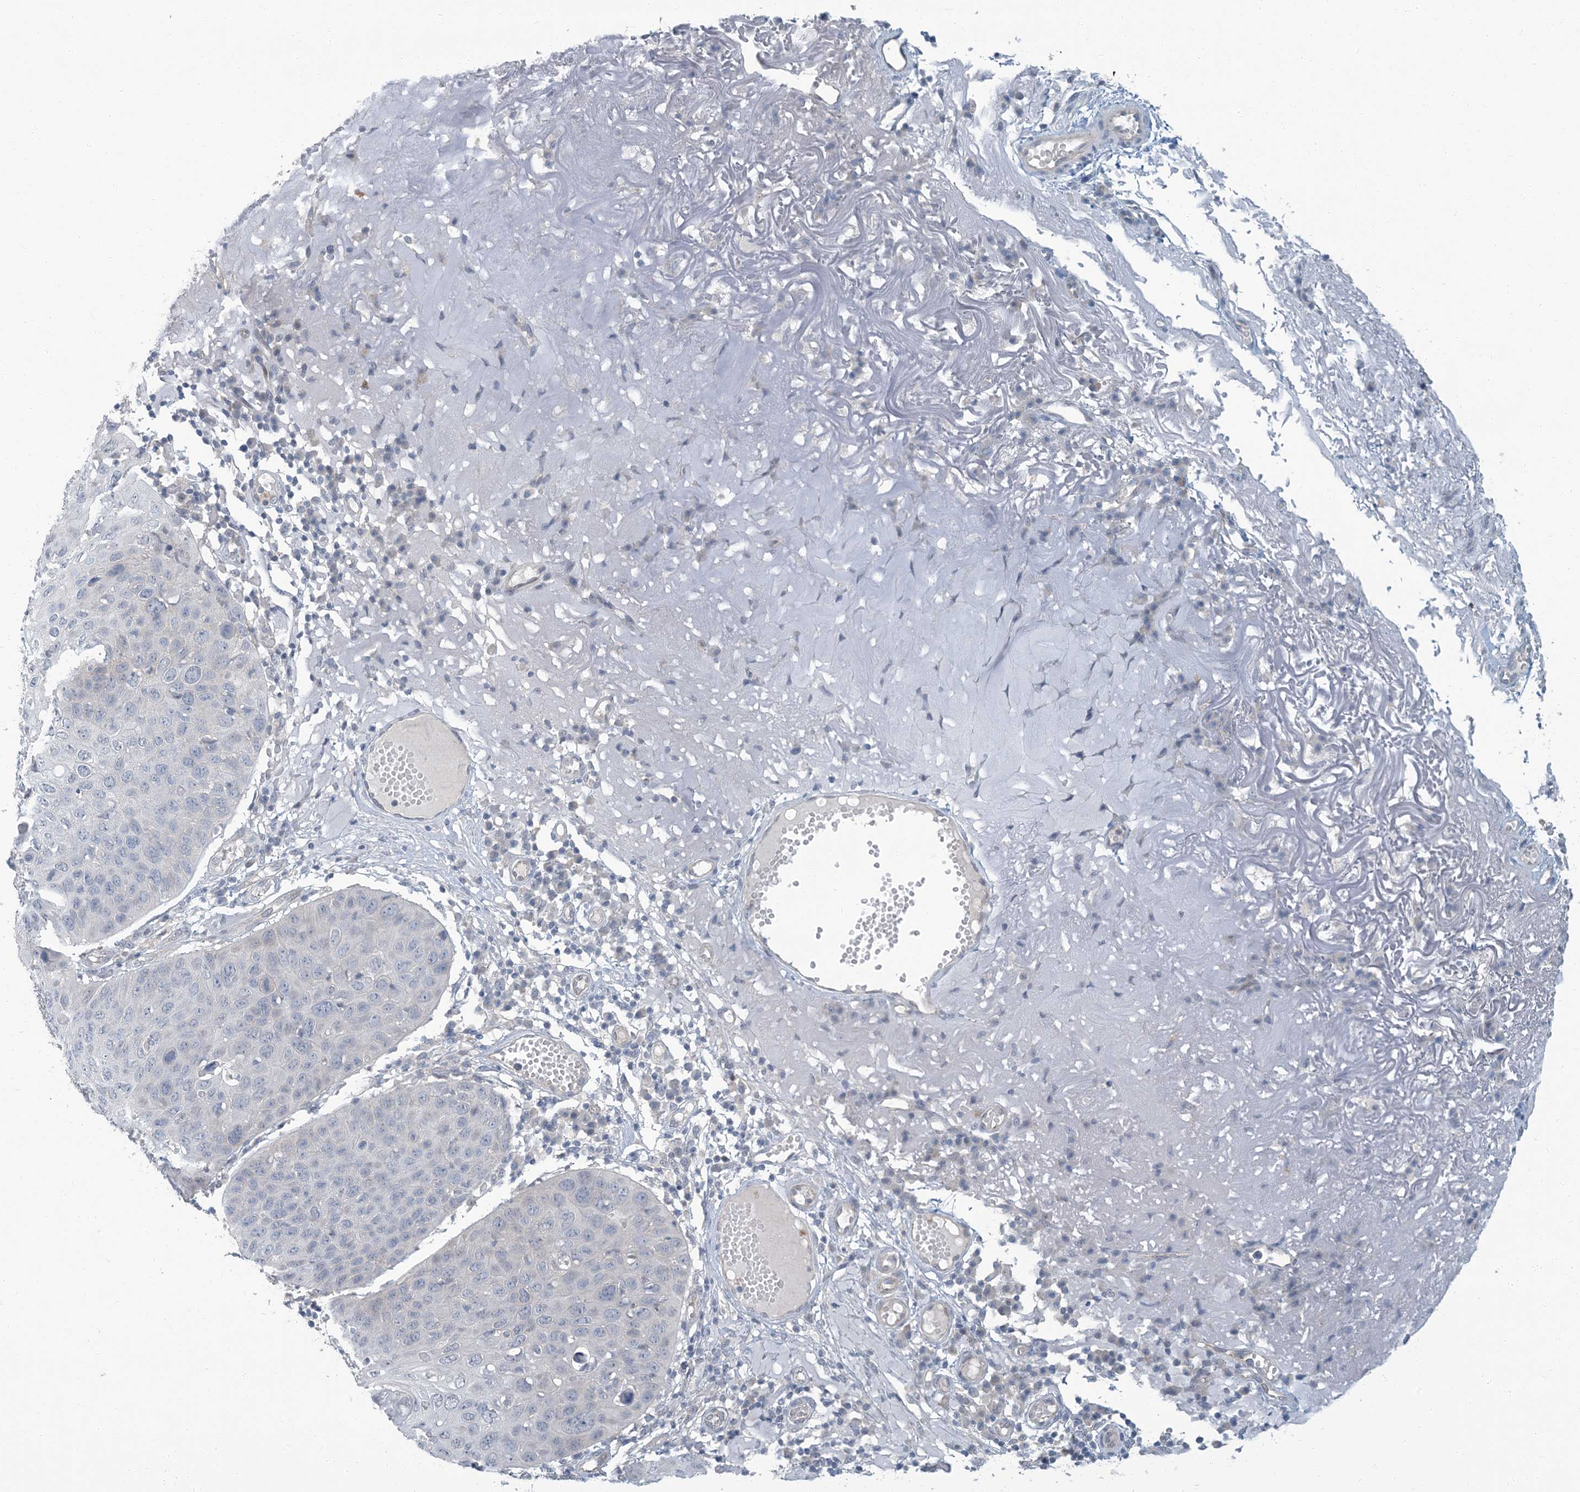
{"staining": {"intensity": "negative", "quantity": "none", "location": "none"}, "tissue": "skin cancer", "cell_type": "Tumor cells", "image_type": "cancer", "snomed": [{"axis": "morphology", "description": "Squamous cell carcinoma, NOS"}, {"axis": "topography", "description": "Skin"}], "caption": "Immunohistochemistry of skin squamous cell carcinoma reveals no positivity in tumor cells.", "gene": "EPHA4", "patient": {"sex": "female", "age": 90}}